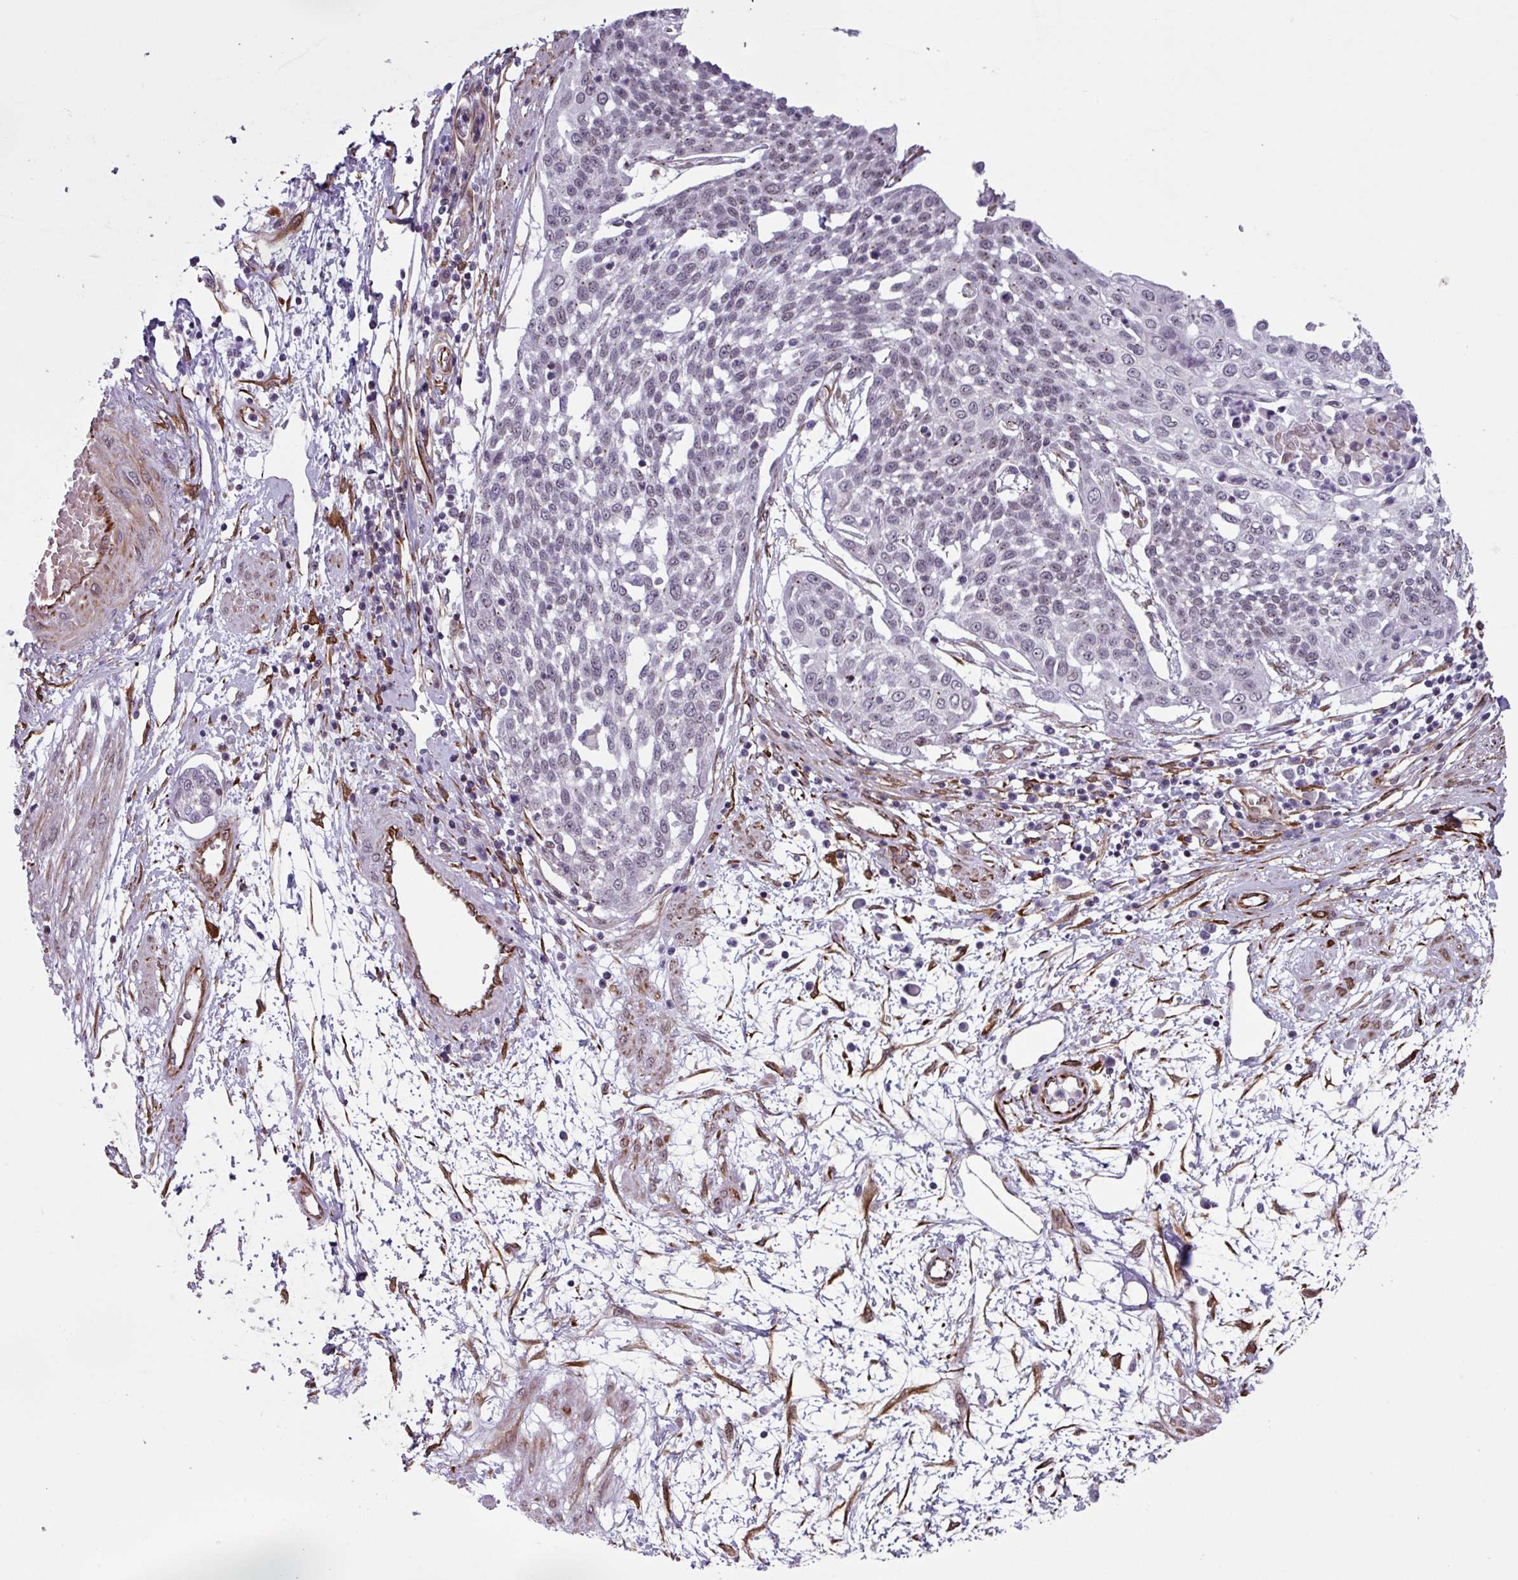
{"staining": {"intensity": "negative", "quantity": "none", "location": "none"}, "tissue": "cervical cancer", "cell_type": "Tumor cells", "image_type": "cancer", "snomed": [{"axis": "morphology", "description": "Squamous cell carcinoma, NOS"}, {"axis": "topography", "description": "Cervix"}], "caption": "This is an immunohistochemistry (IHC) histopathology image of squamous cell carcinoma (cervical). There is no expression in tumor cells.", "gene": "CHD3", "patient": {"sex": "female", "age": 34}}